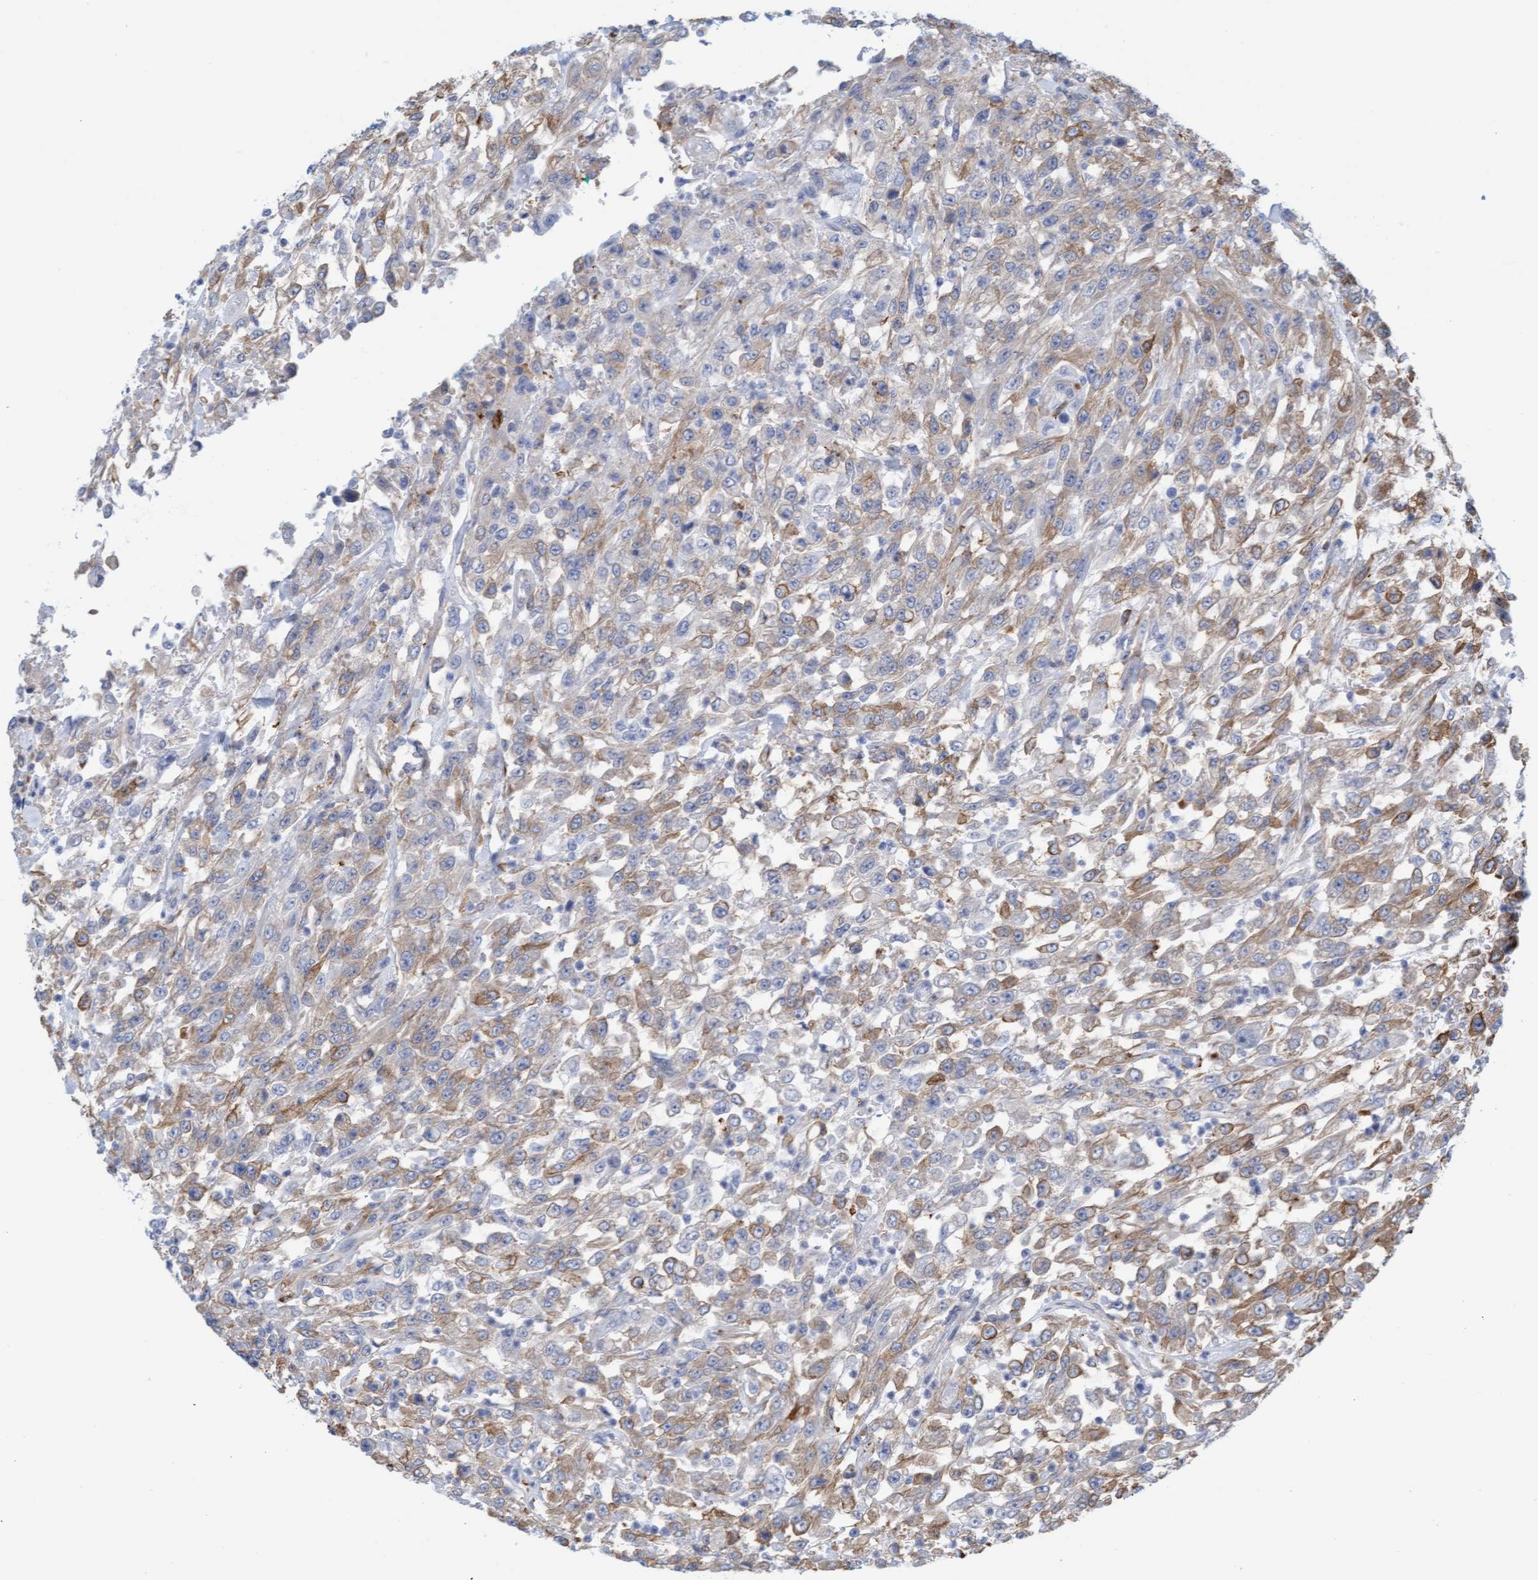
{"staining": {"intensity": "moderate", "quantity": ">75%", "location": "cytoplasmic/membranous"}, "tissue": "urothelial cancer", "cell_type": "Tumor cells", "image_type": "cancer", "snomed": [{"axis": "morphology", "description": "Urothelial carcinoma, High grade"}, {"axis": "topography", "description": "Urinary bladder"}], "caption": "Immunohistochemical staining of human urothelial cancer demonstrates moderate cytoplasmic/membranous protein positivity in about >75% of tumor cells.", "gene": "MAP1B", "patient": {"sex": "male", "age": 46}}